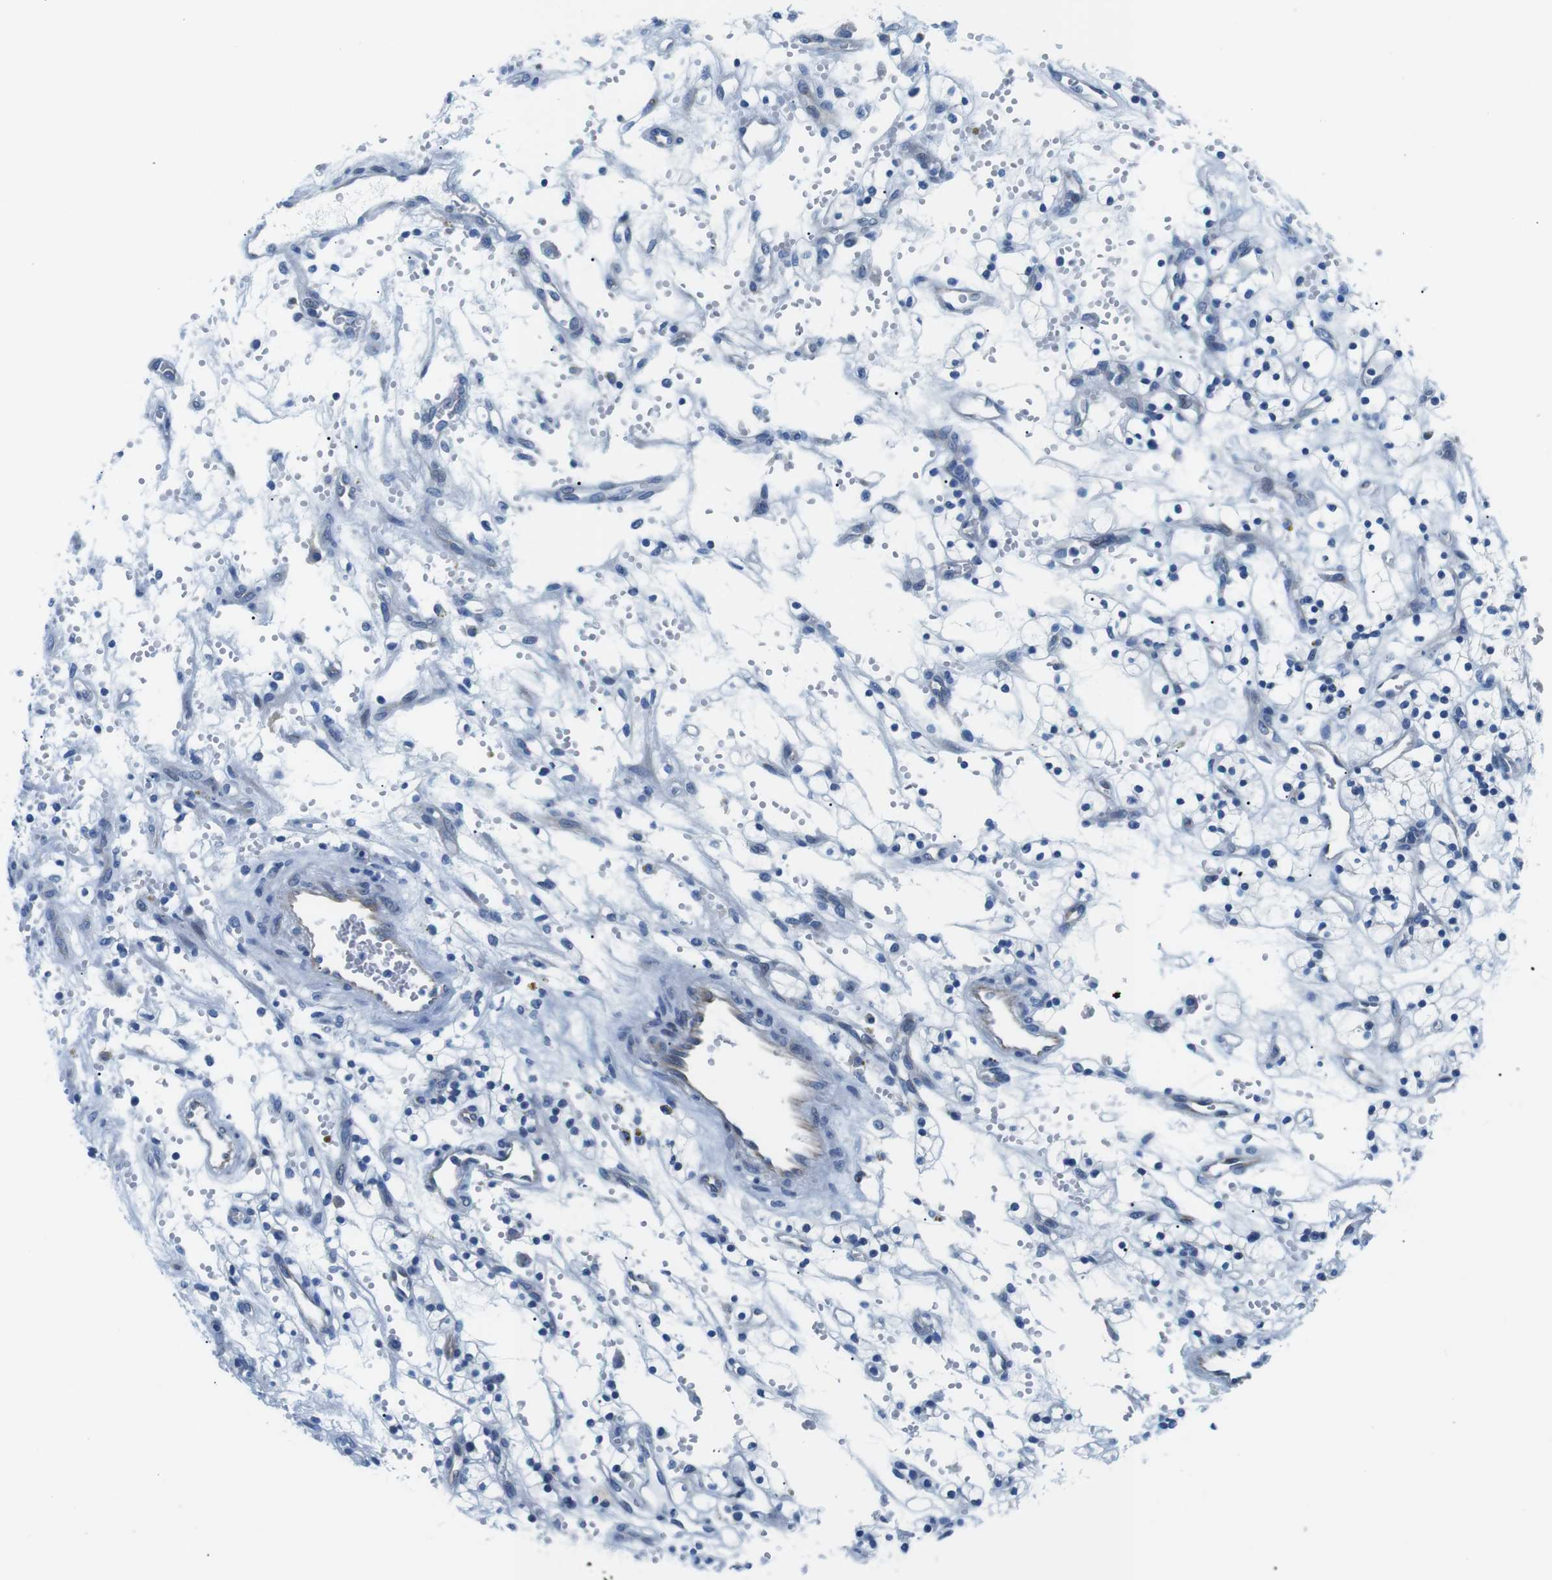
{"staining": {"intensity": "negative", "quantity": "none", "location": "none"}, "tissue": "renal cancer", "cell_type": "Tumor cells", "image_type": "cancer", "snomed": [{"axis": "morphology", "description": "Adenocarcinoma, NOS"}, {"axis": "topography", "description": "Kidney"}], "caption": "DAB immunohistochemical staining of human renal adenocarcinoma shows no significant positivity in tumor cells.", "gene": "MUC2", "patient": {"sex": "female", "age": 57}}